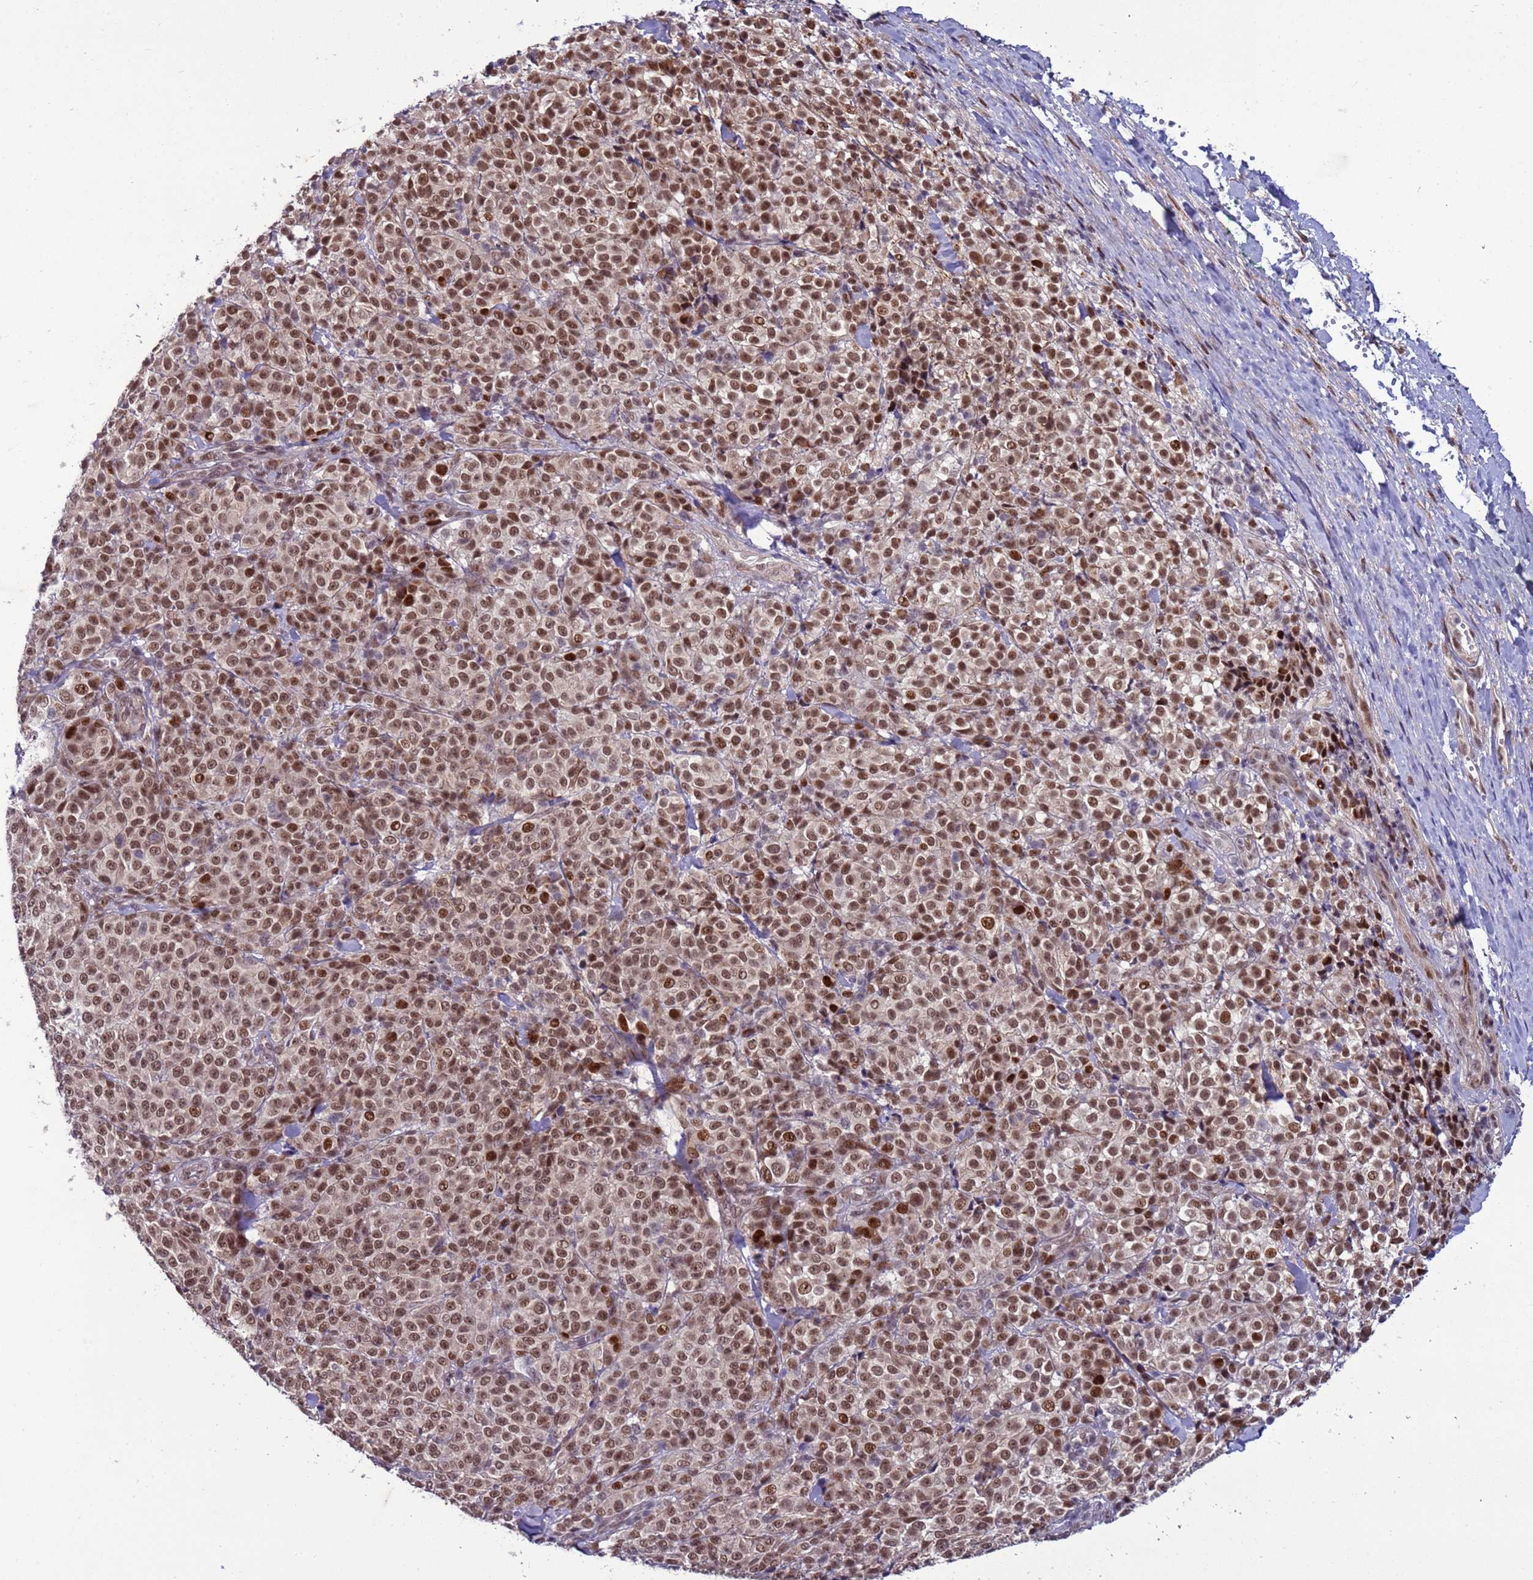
{"staining": {"intensity": "moderate", "quantity": ">75%", "location": "nuclear"}, "tissue": "melanoma", "cell_type": "Tumor cells", "image_type": "cancer", "snomed": [{"axis": "morphology", "description": "Normal tissue, NOS"}, {"axis": "morphology", "description": "Malignant melanoma, NOS"}, {"axis": "topography", "description": "Skin"}], "caption": "Immunohistochemistry (DAB (3,3'-diaminobenzidine)) staining of human melanoma shows moderate nuclear protein expression in approximately >75% of tumor cells.", "gene": "SHC3", "patient": {"sex": "female", "age": 34}}